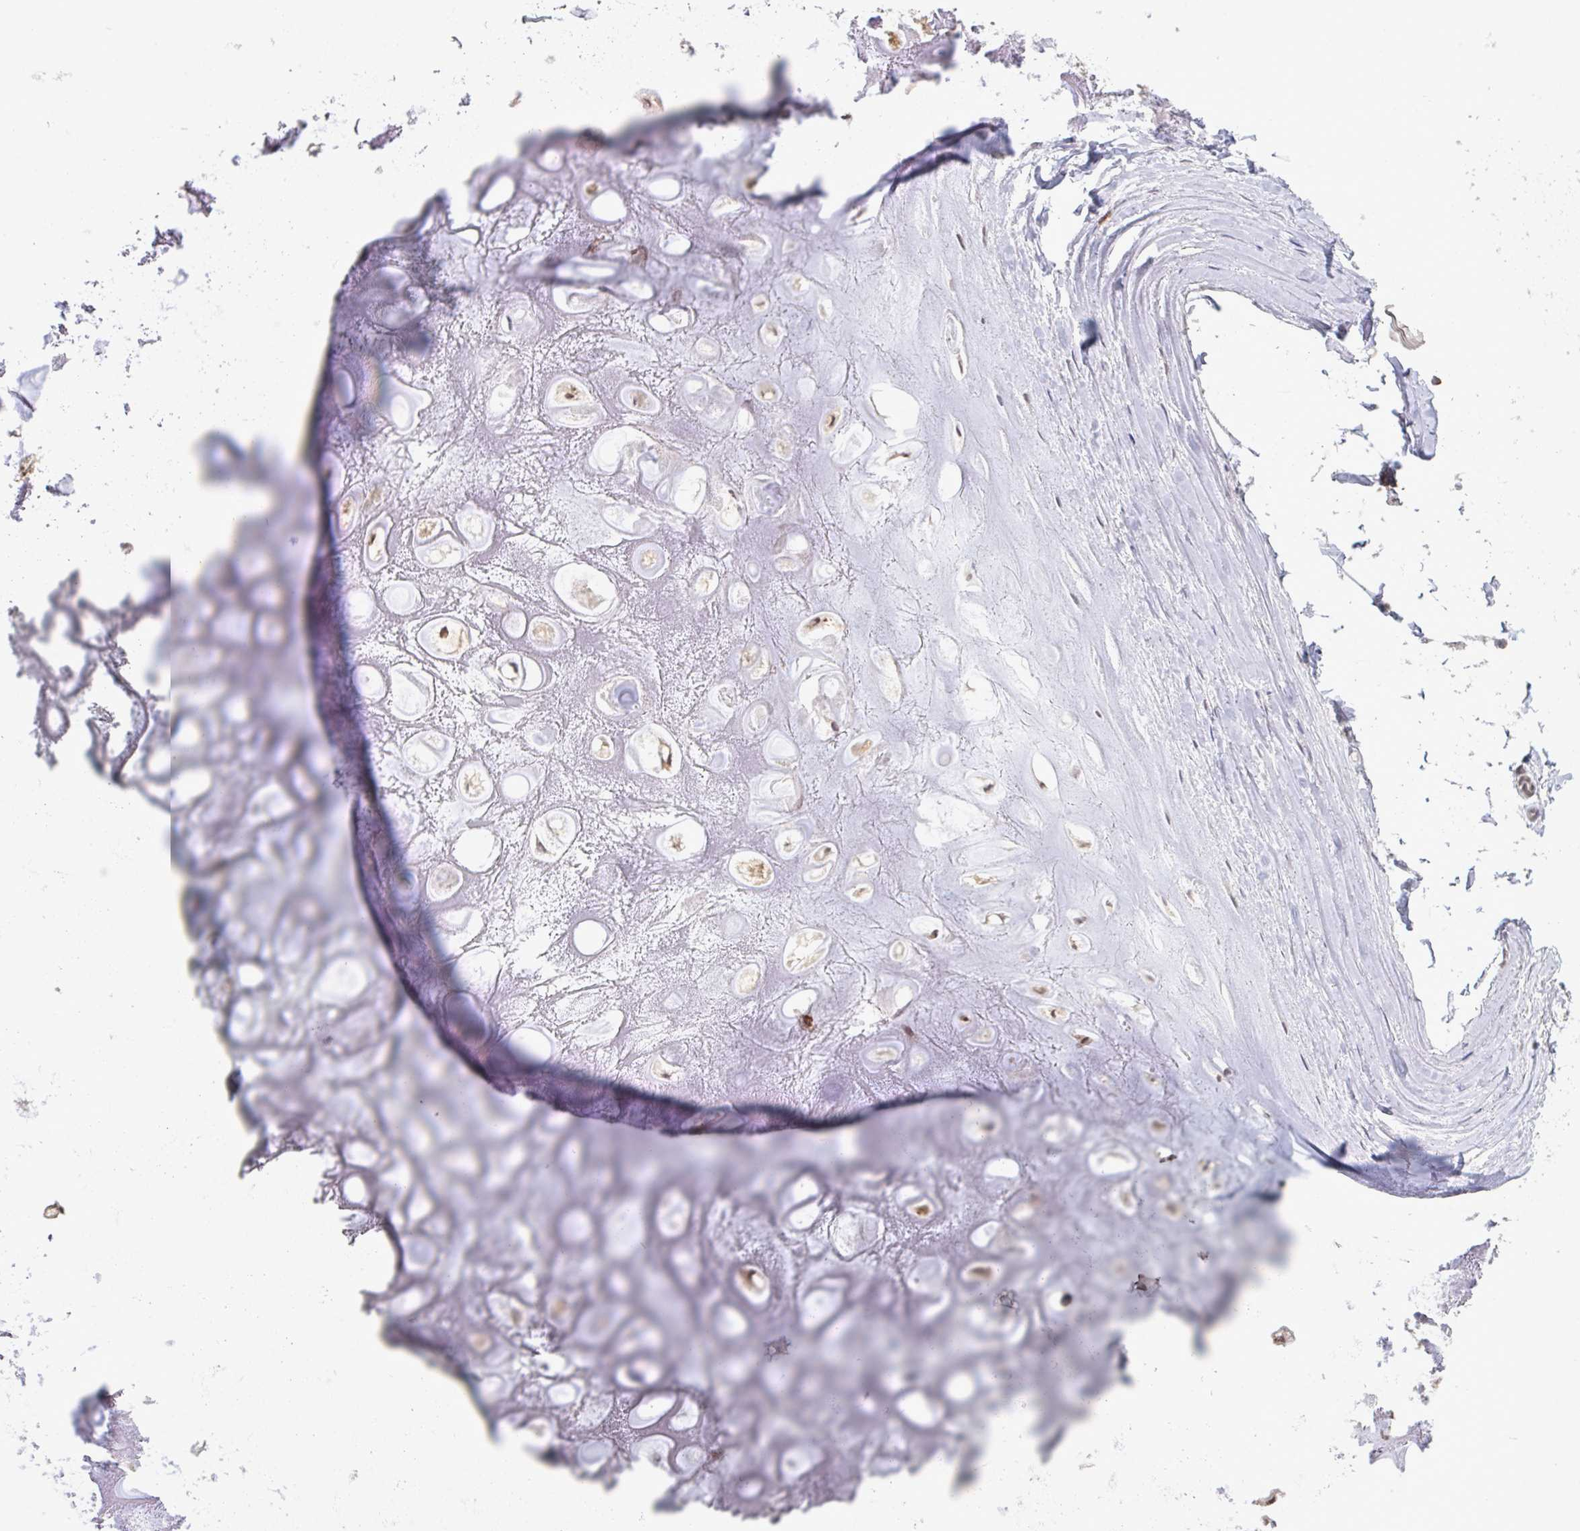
{"staining": {"intensity": "moderate", "quantity": "<25%", "location": "nuclear"}, "tissue": "soft tissue", "cell_type": "Chondrocytes", "image_type": "normal", "snomed": [{"axis": "morphology", "description": "Normal tissue, NOS"}, {"axis": "topography", "description": "Lymph node"}, {"axis": "topography", "description": "Cartilage tissue"}, {"axis": "topography", "description": "Nasopharynx"}], "caption": "Brown immunohistochemical staining in normal human soft tissue reveals moderate nuclear expression in approximately <25% of chondrocytes. The protein of interest is stained brown, and the nuclei are stained in blue (DAB (3,3'-diaminobenzidine) IHC with brightfield microscopy, high magnification).", "gene": "SETD7", "patient": {"sex": "male", "age": 63}}